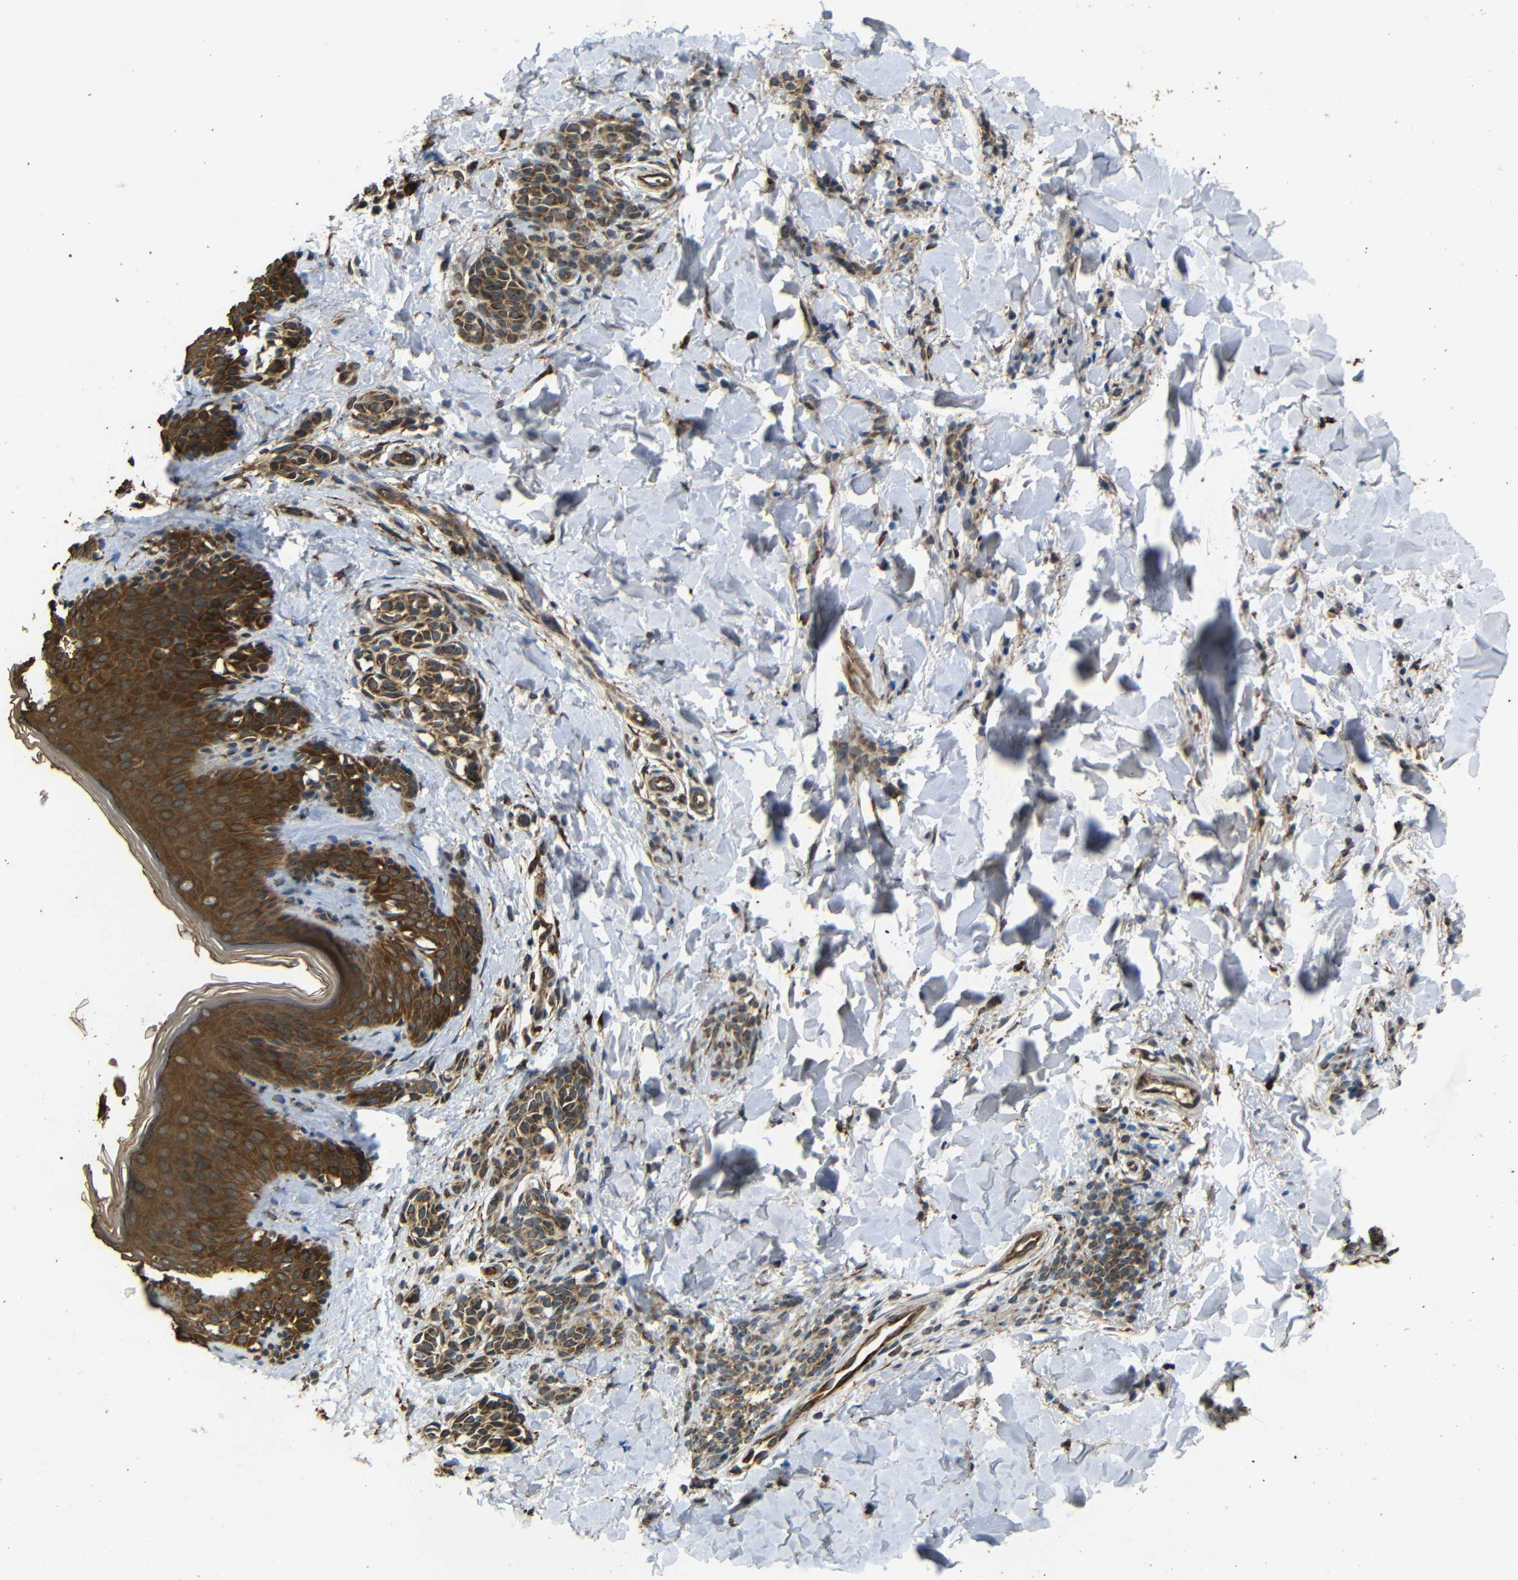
{"staining": {"intensity": "strong", "quantity": ">75%", "location": "cytoplasmic/membranous"}, "tissue": "skin", "cell_type": "Fibroblasts", "image_type": "normal", "snomed": [{"axis": "morphology", "description": "Normal tissue, NOS"}, {"axis": "topography", "description": "Skin"}], "caption": "Brown immunohistochemical staining in benign human skin demonstrates strong cytoplasmic/membranous positivity in about >75% of fibroblasts. (brown staining indicates protein expression, while blue staining denotes nuclei).", "gene": "TRPC1", "patient": {"sex": "male", "age": 16}}